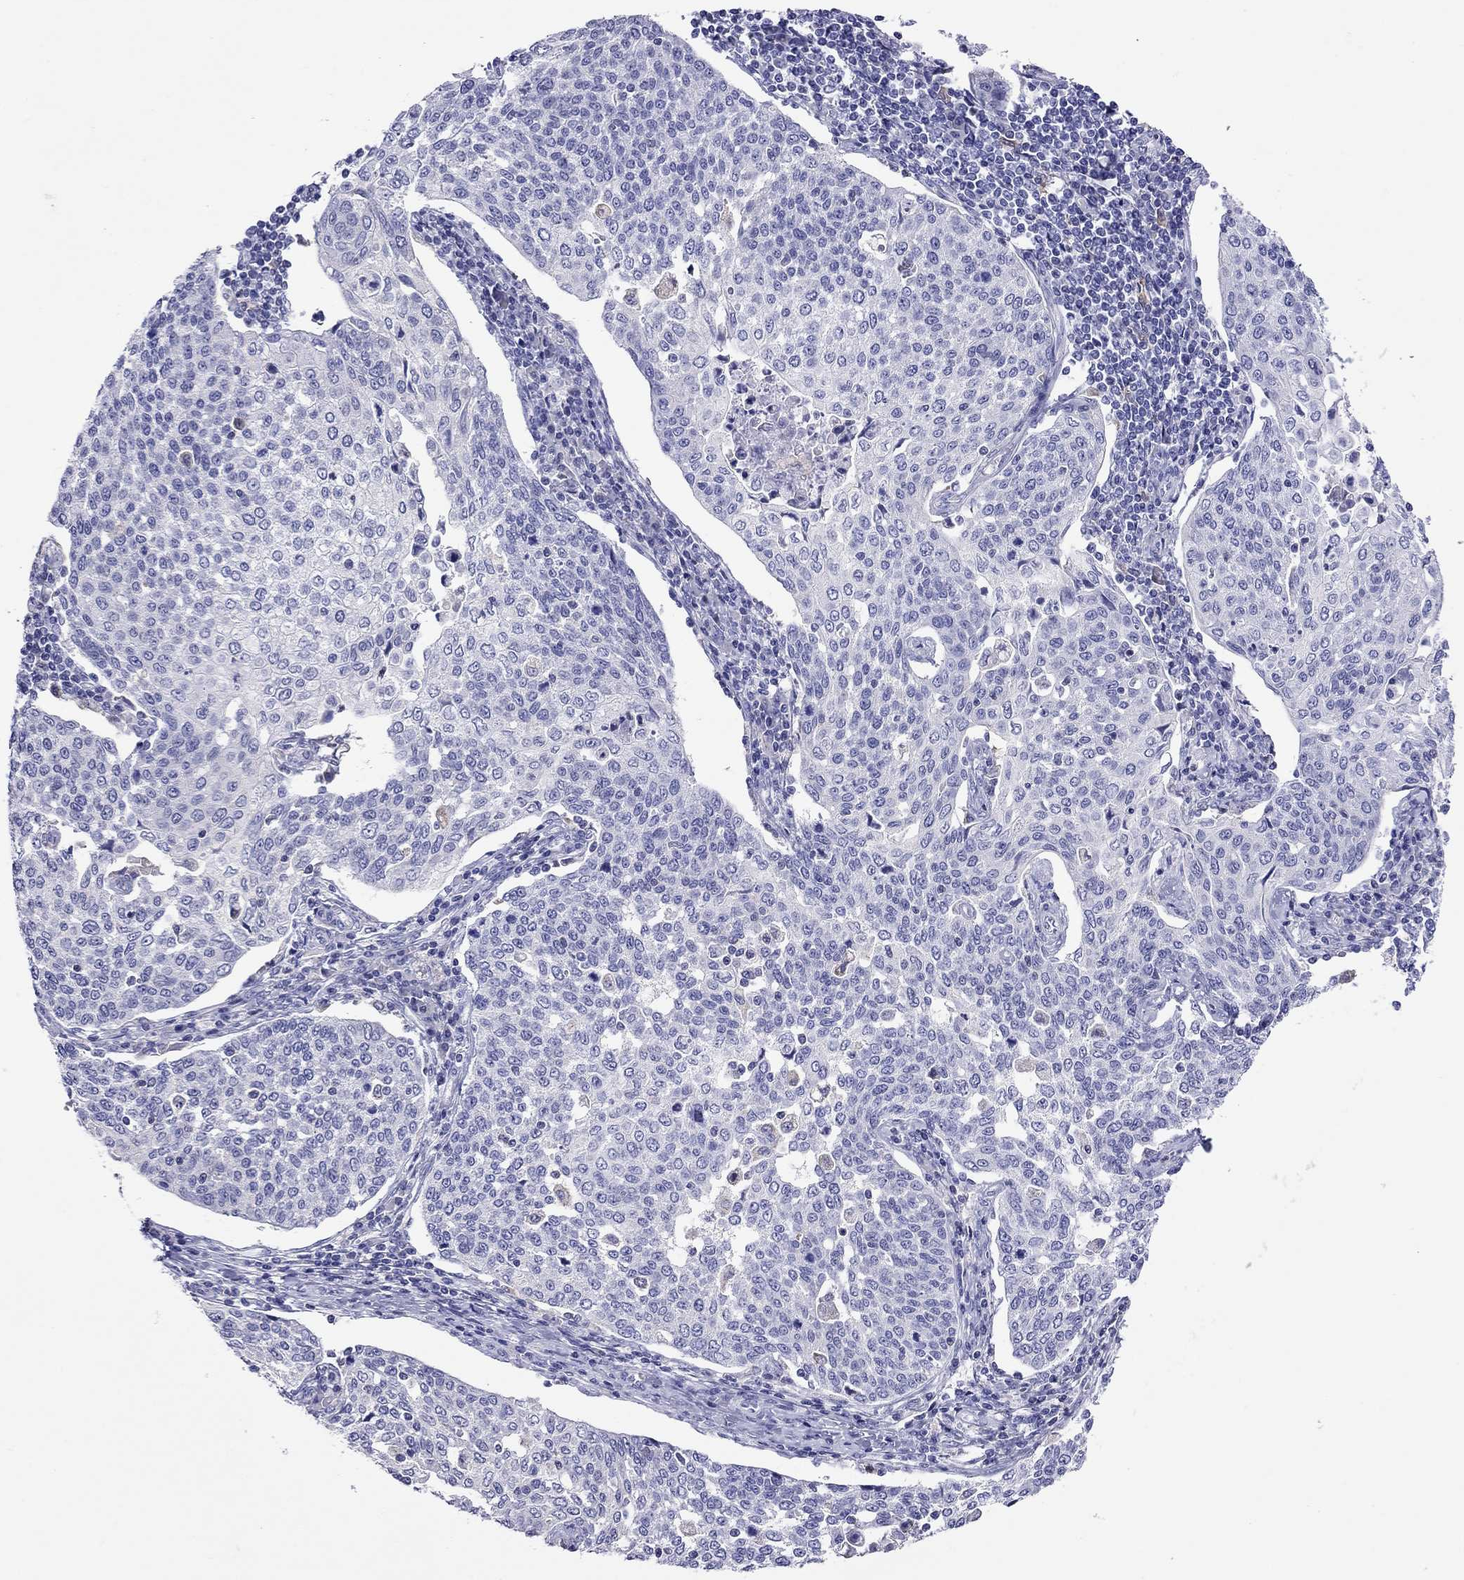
{"staining": {"intensity": "negative", "quantity": "none", "location": "none"}, "tissue": "cervical cancer", "cell_type": "Tumor cells", "image_type": "cancer", "snomed": [{"axis": "morphology", "description": "Squamous cell carcinoma, NOS"}, {"axis": "topography", "description": "Cervix"}], "caption": "Tumor cells are negative for brown protein staining in cervical squamous cell carcinoma. (IHC, brightfield microscopy, high magnification).", "gene": "SLC46A2", "patient": {"sex": "female", "age": 34}}